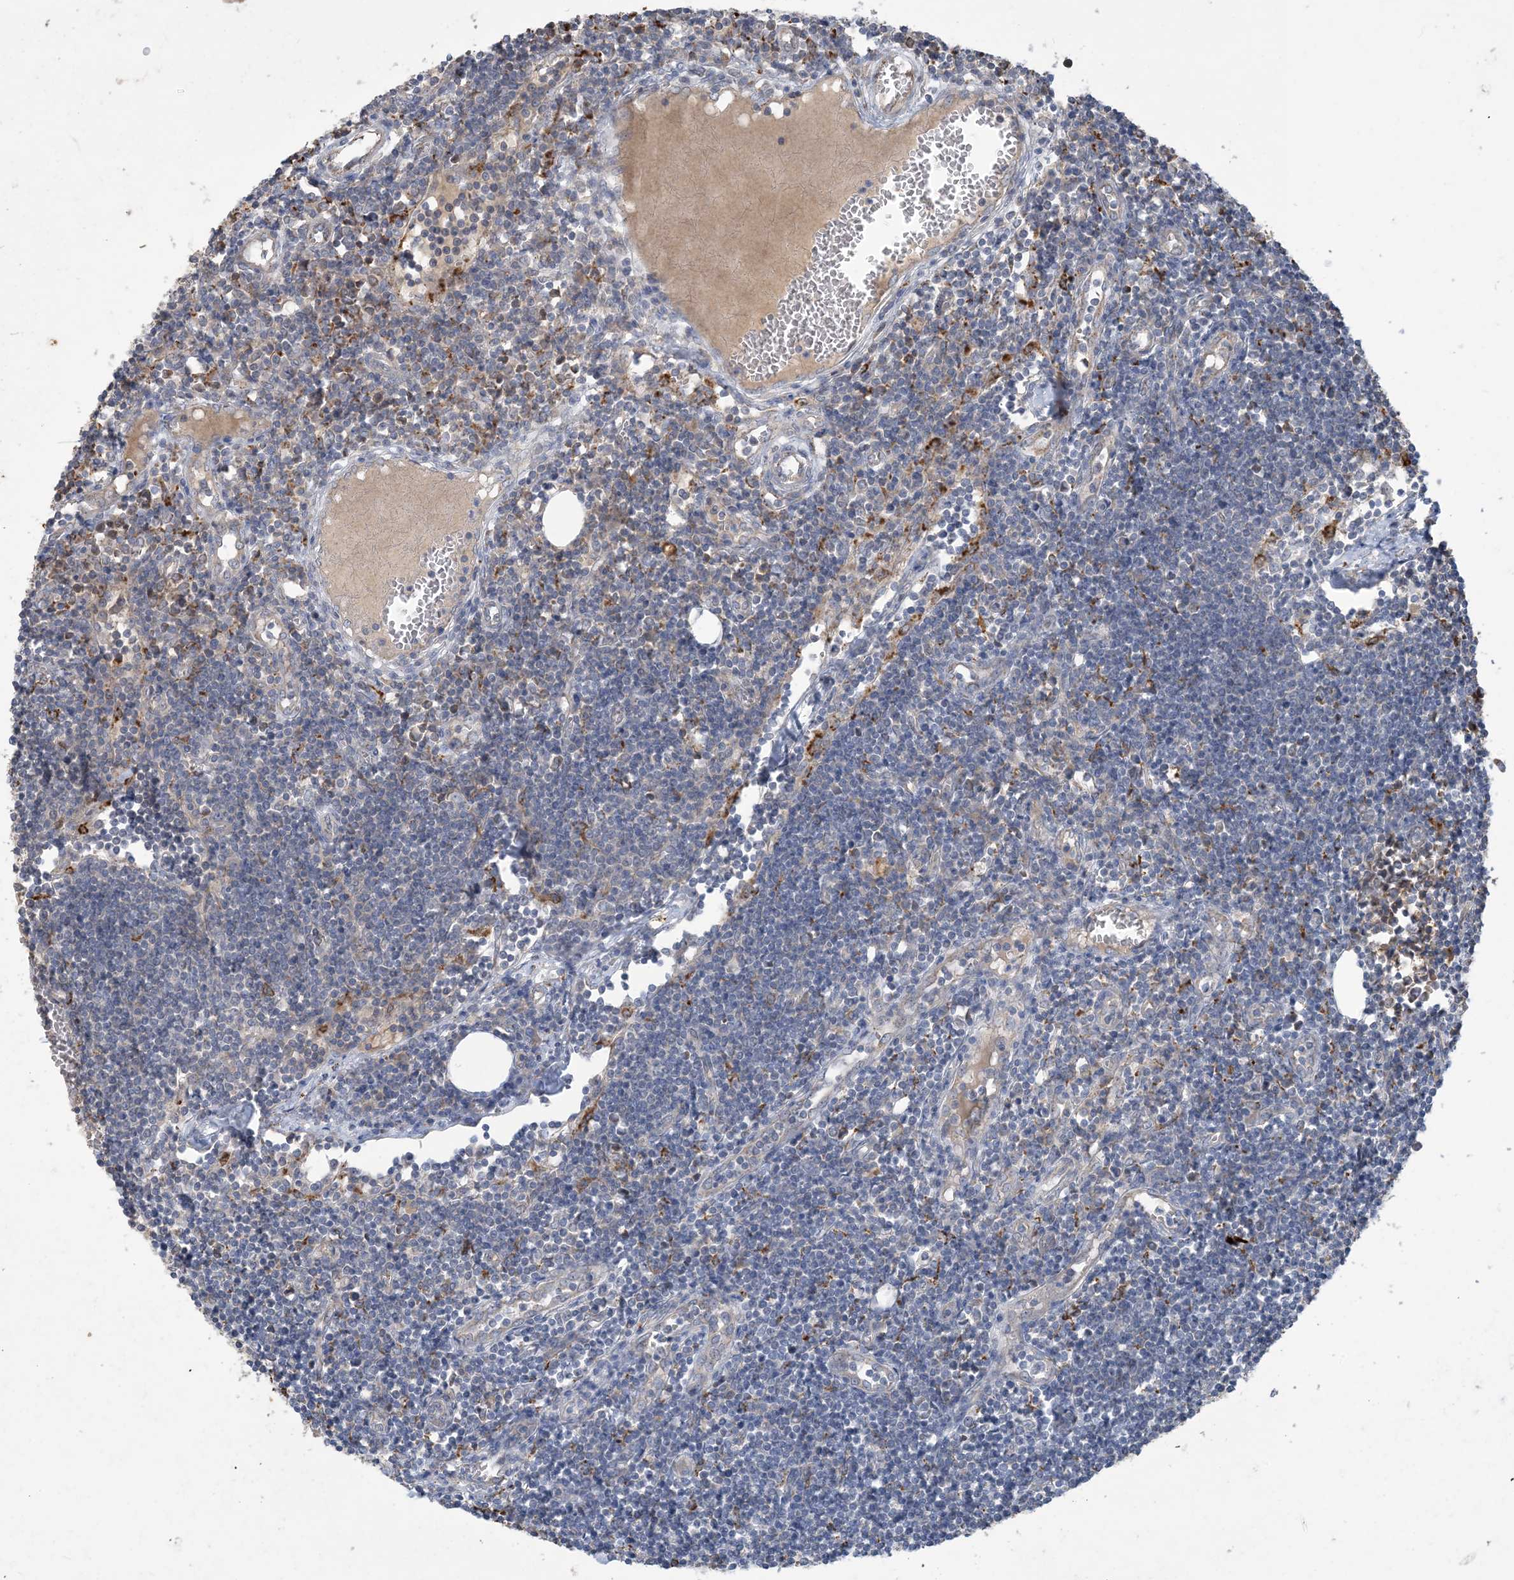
{"staining": {"intensity": "negative", "quantity": "none", "location": "none"}, "tissue": "lymph node", "cell_type": "Germinal center cells", "image_type": "normal", "snomed": [{"axis": "morphology", "description": "Normal tissue, NOS"}, {"axis": "morphology", "description": "Malignant melanoma, Metastatic site"}, {"axis": "topography", "description": "Lymph node"}], "caption": "Immunohistochemical staining of unremarkable lymph node demonstrates no significant expression in germinal center cells.", "gene": "MRPS18A", "patient": {"sex": "male", "age": 41}}